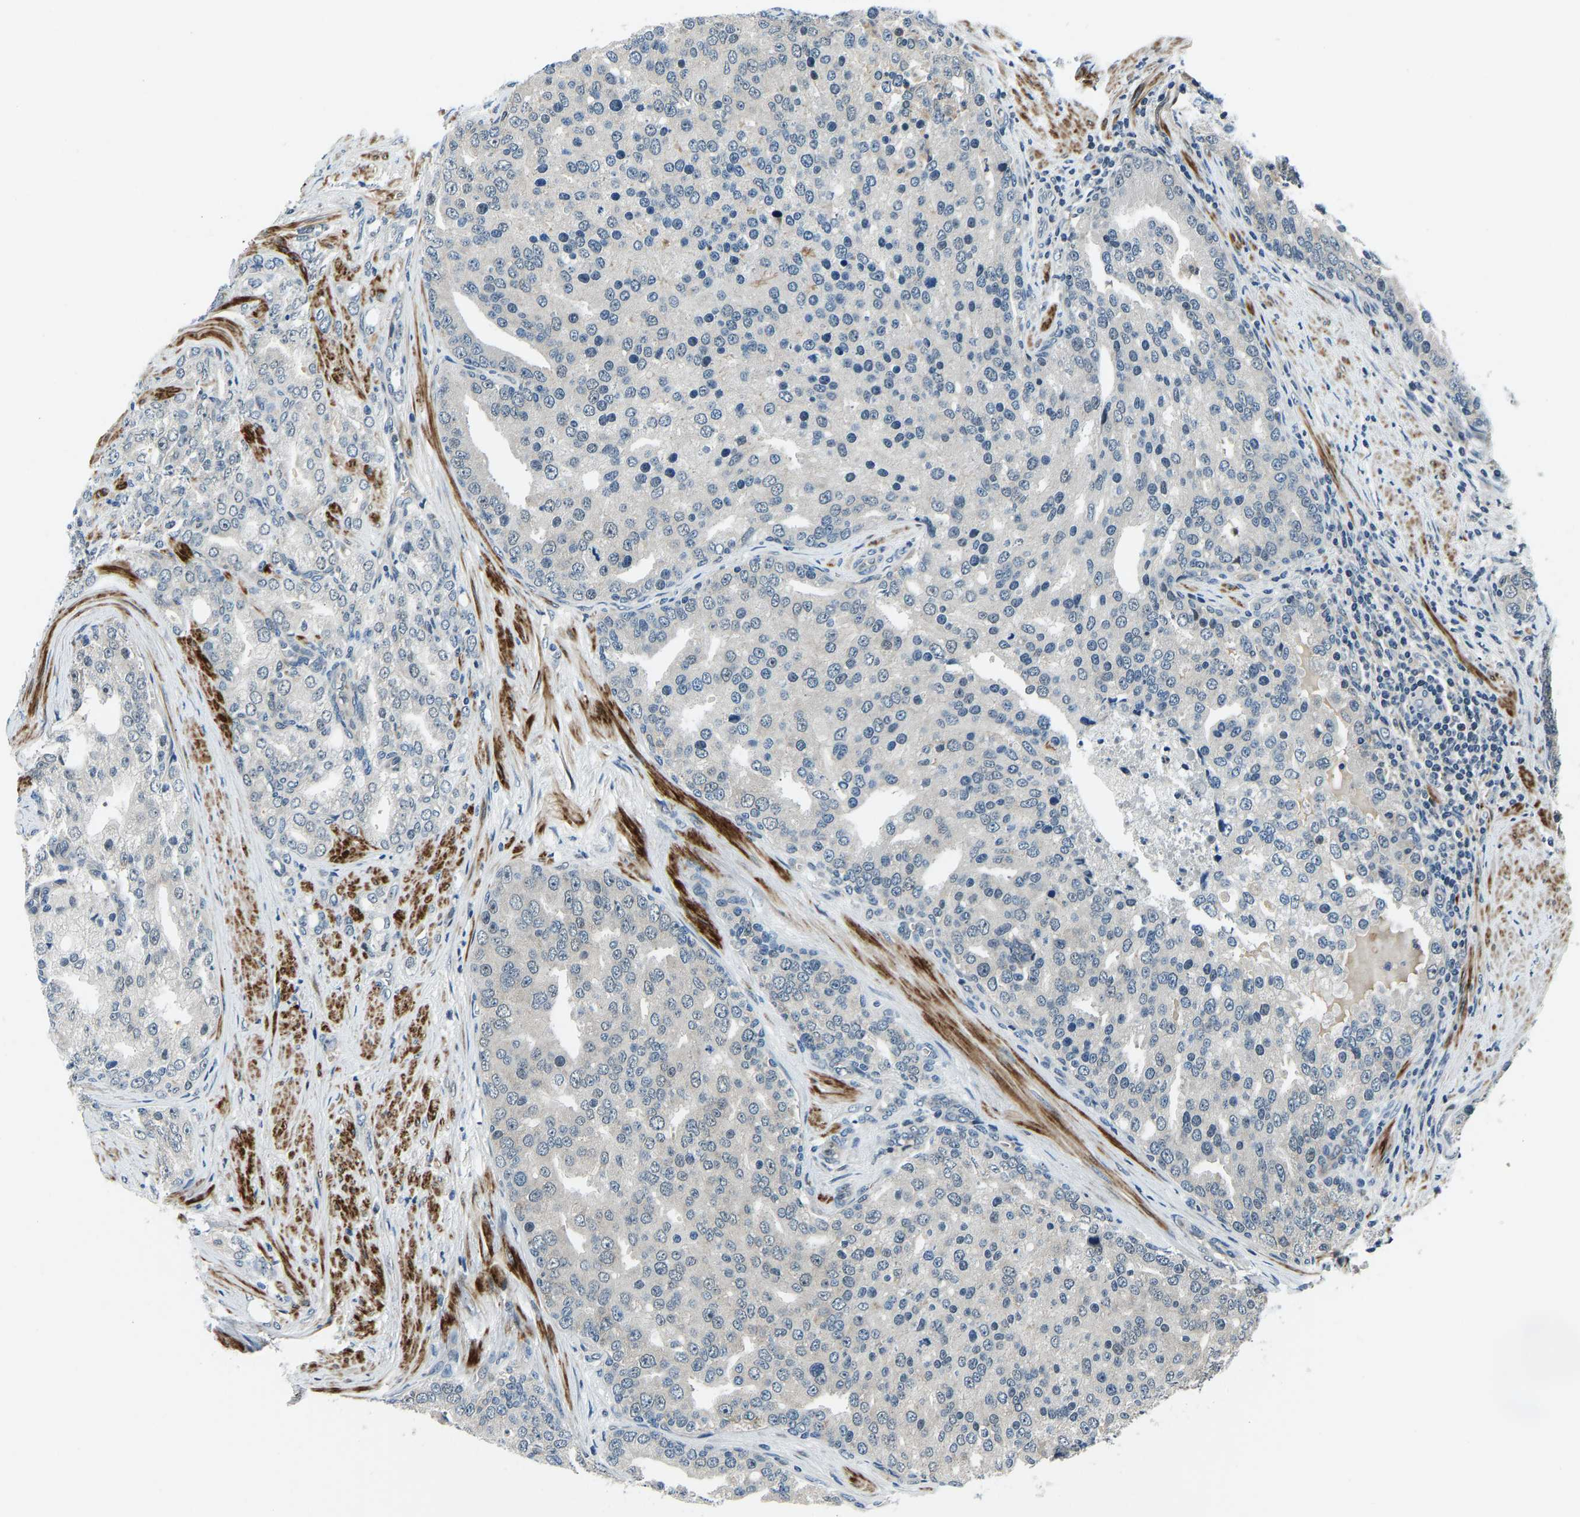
{"staining": {"intensity": "negative", "quantity": "none", "location": "none"}, "tissue": "prostate cancer", "cell_type": "Tumor cells", "image_type": "cancer", "snomed": [{"axis": "morphology", "description": "Adenocarcinoma, High grade"}, {"axis": "topography", "description": "Prostate"}], "caption": "Tumor cells are negative for protein expression in human high-grade adenocarcinoma (prostate). (Stains: DAB (3,3'-diaminobenzidine) immunohistochemistry with hematoxylin counter stain, Microscopy: brightfield microscopy at high magnification).", "gene": "RLIM", "patient": {"sex": "male", "age": 50}}